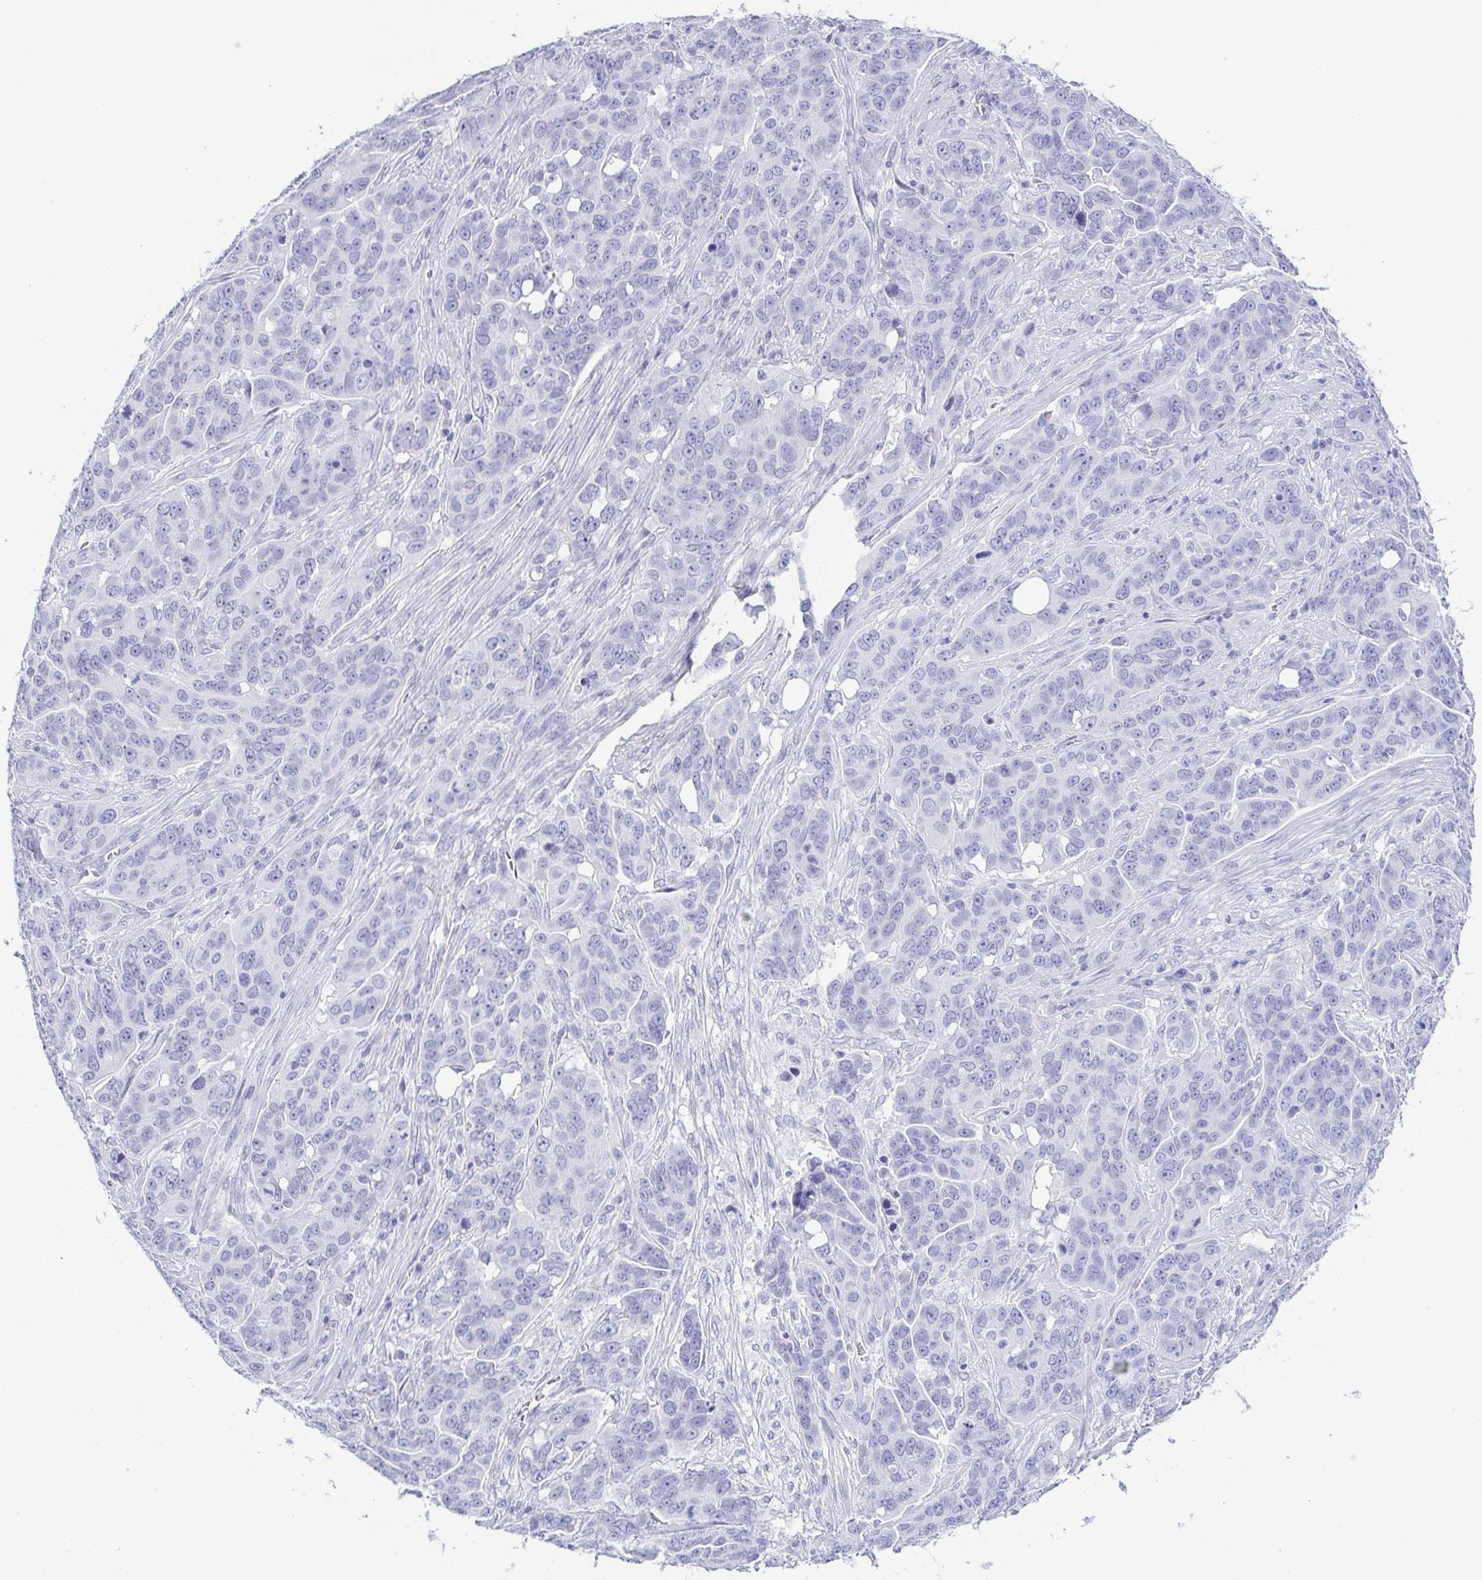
{"staining": {"intensity": "negative", "quantity": "none", "location": "none"}, "tissue": "ovarian cancer", "cell_type": "Tumor cells", "image_type": "cancer", "snomed": [{"axis": "morphology", "description": "Carcinoma, endometroid"}, {"axis": "topography", "description": "Ovary"}], "caption": "This is a histopathology image of immunohistochemistry staining of ovarian cancer (endometroid carcinoma), which shows no positivity in tumor cells.", "gene": "ZG16B", "patient": {"sex": "female", "age": 78}}